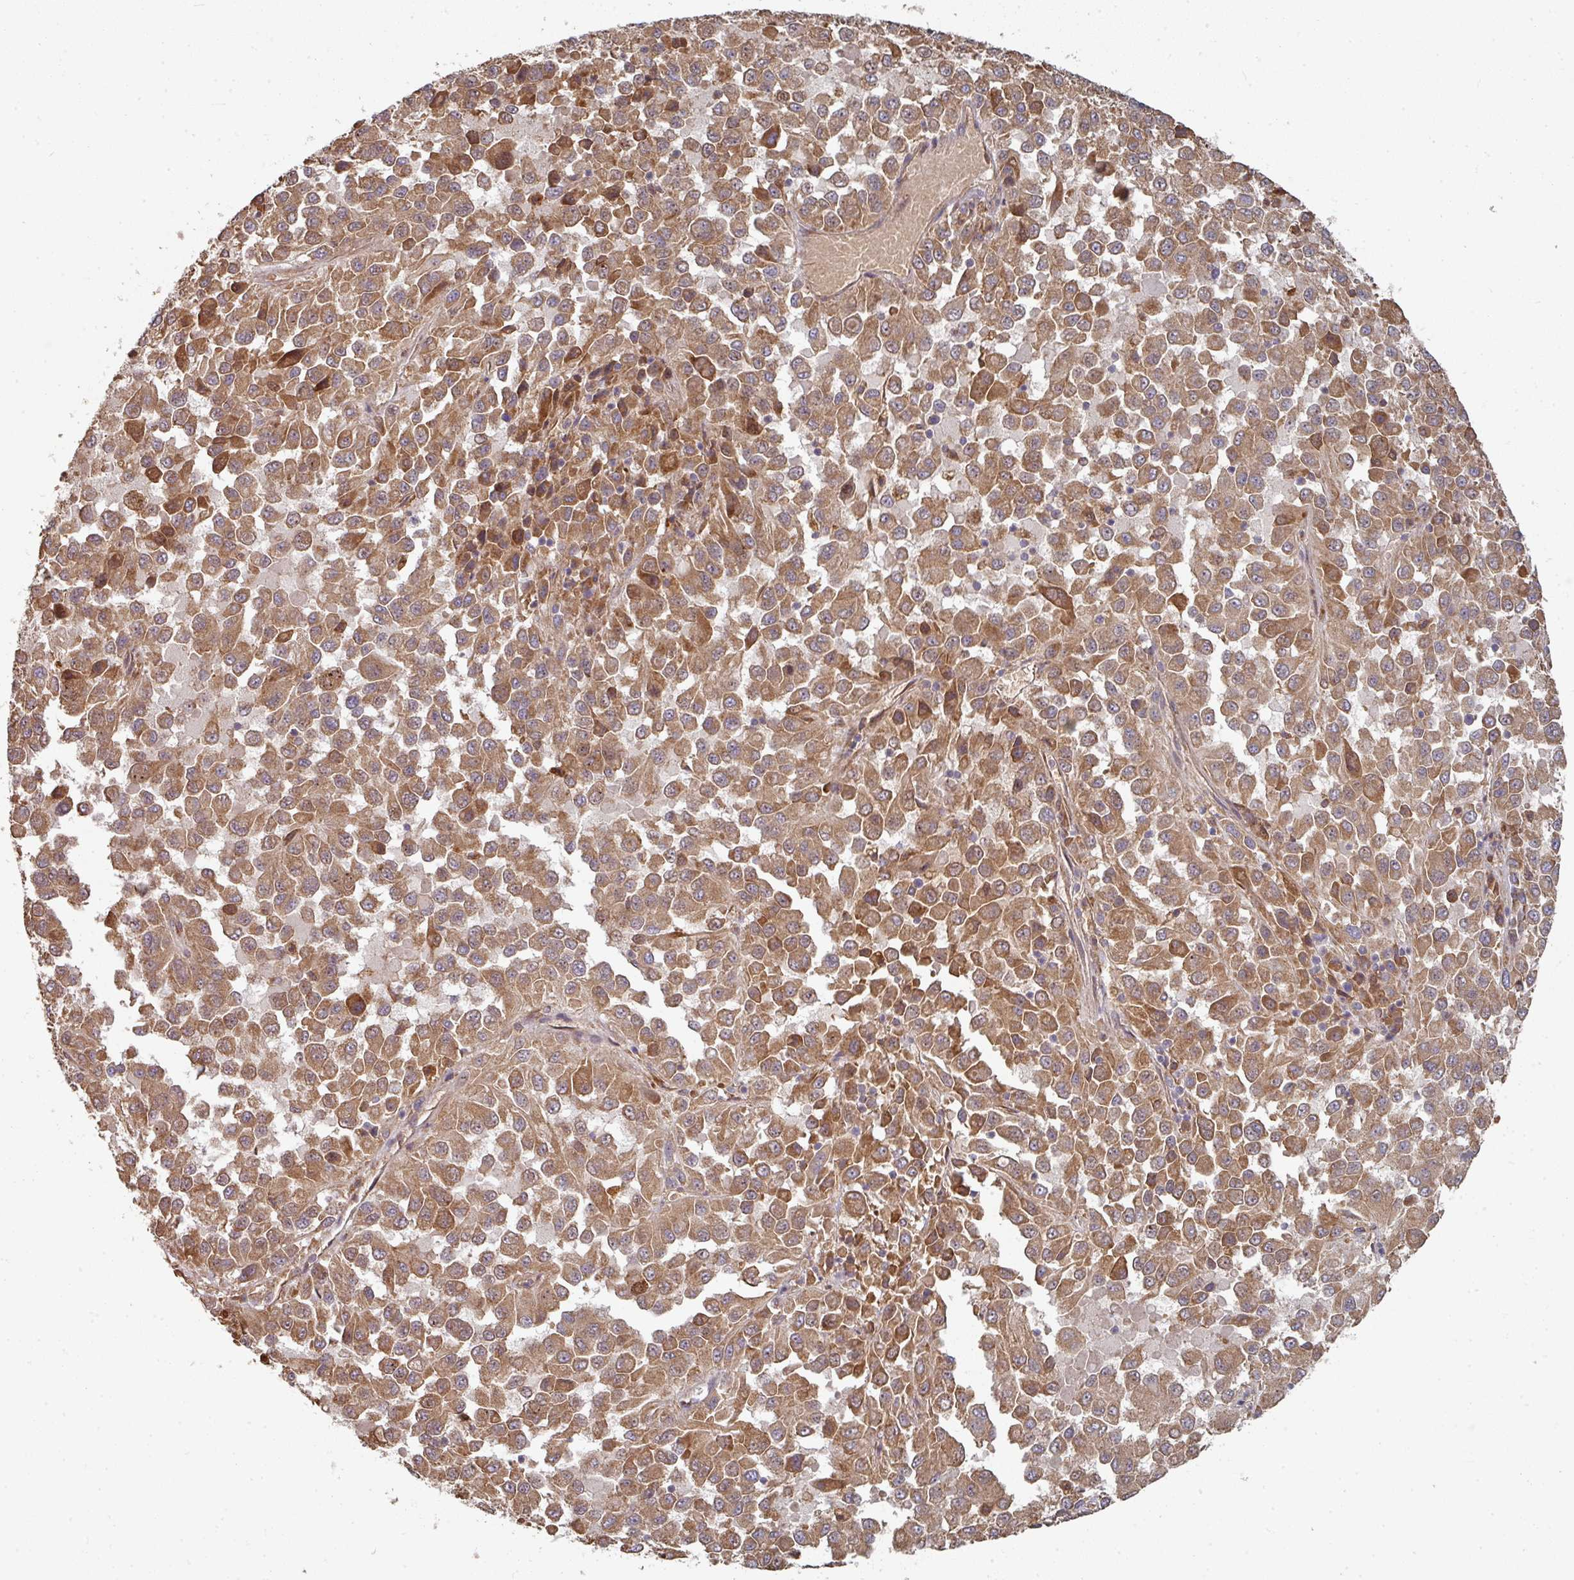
{"staining": {"intensity": "moderate", "quantity": ">75%", "location": "cytoplasmic/membranous"}, "tissue": "melanoma", "cell_type": "Tumor cells", "image_type": "cancer", "snomed": [{"axis": "morphology", "description": "Malignant melanoma, Metastatic site"}, {"axis": "topography", "description": "Lung"}], "caption": "Immunohistochemistry (IHC) (DAB) staining of human melanoma displays moderate cytoplasmic/membranous protein staining in about >75% of tumor cells.", "gene": "EDEM2", "patient": {"sex": "male", "age": 64}}